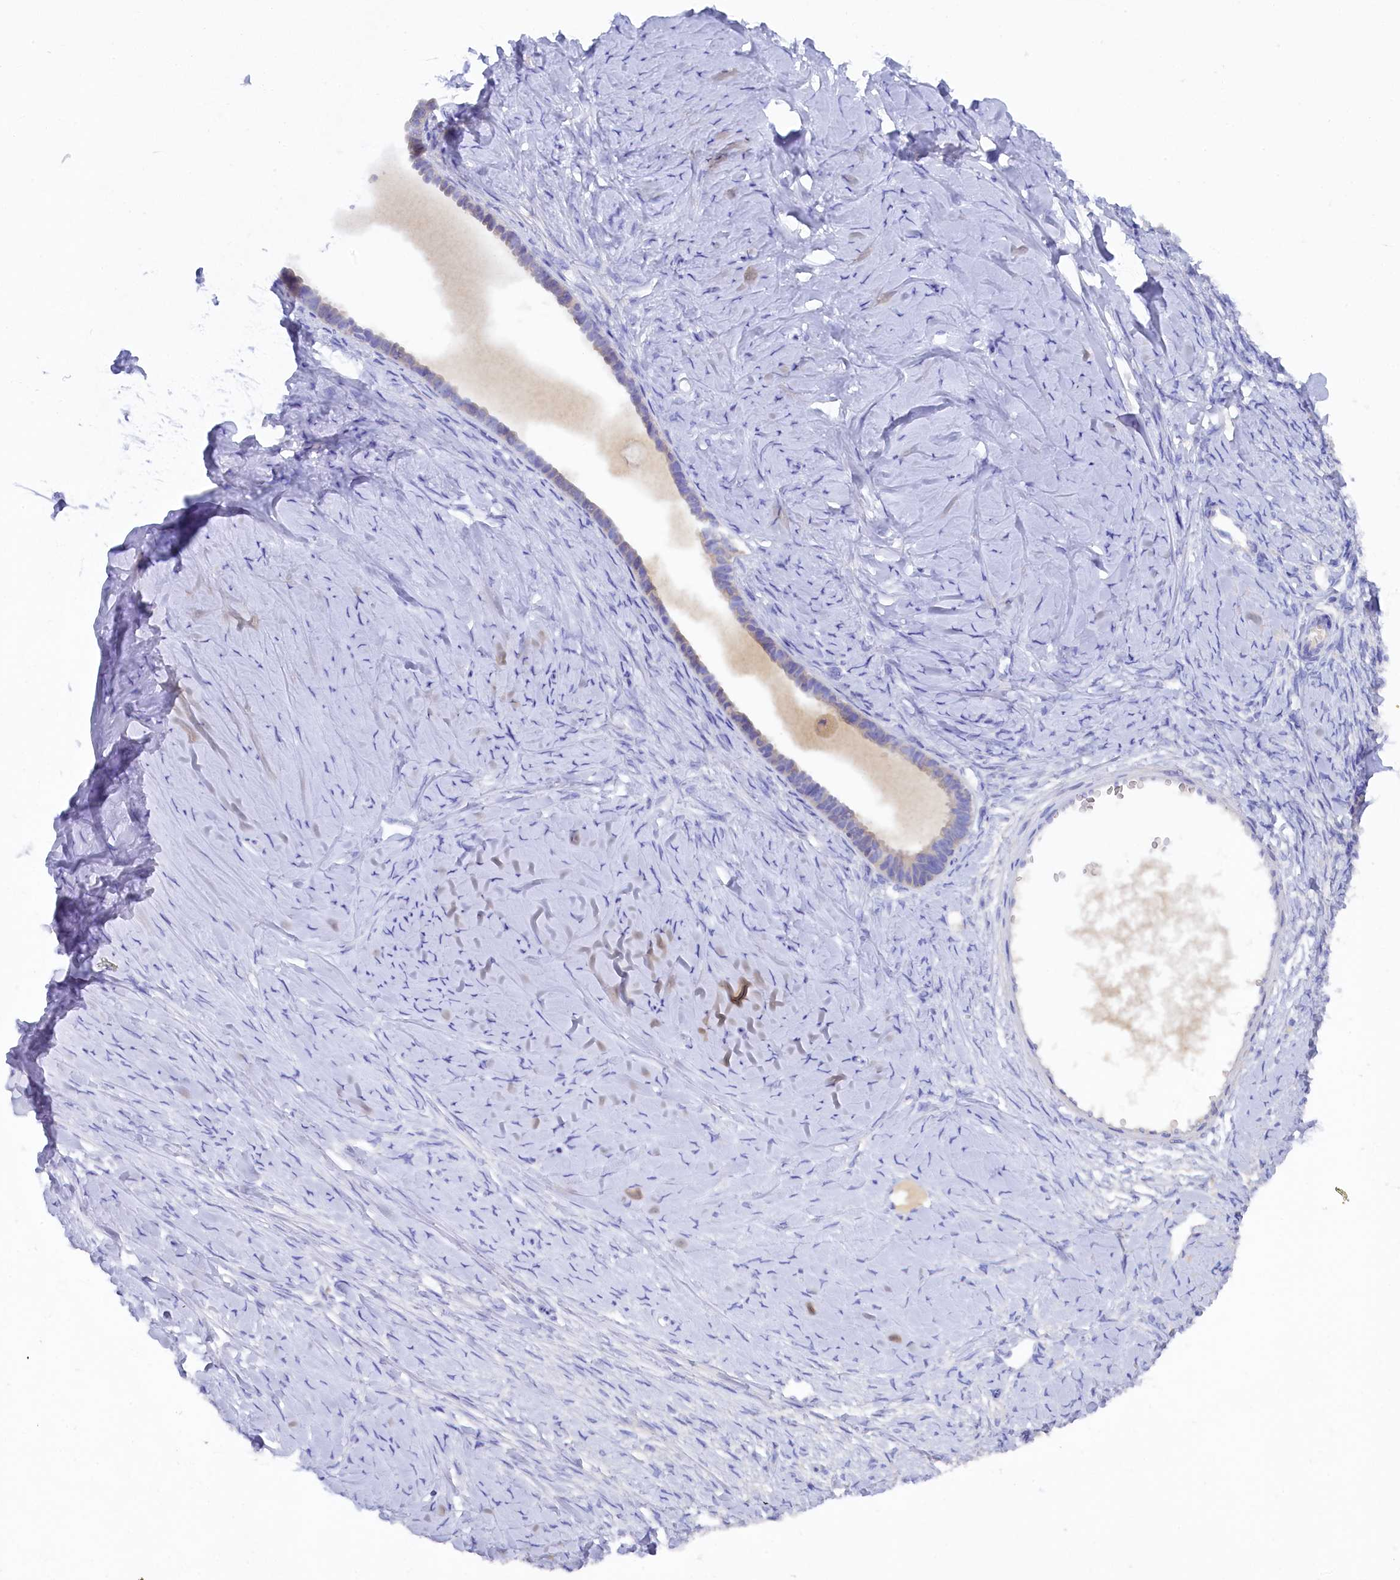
{"staining": {"intensity": "negative", "quantity": "none", "location": "none"}, "tissue": "ovarian cancer", "cell_type": "Tumor cells", "image_type": "cancer", "snomed": [{"axis": "morphology", "description": "Cystadenocarcinoma, serous, NOS"}, {"axis": "topography", "description": "Ovary"}], "caption": "IHC of human ovarian cancer (serous cystadenocarcinoma) reveals no staining in tumor cells. (Immunohistochemistry (ihc), brightfield microscopy, high magnification).", "gene": "MYADML2", "patient": {"sex": "female", "age": 79}}